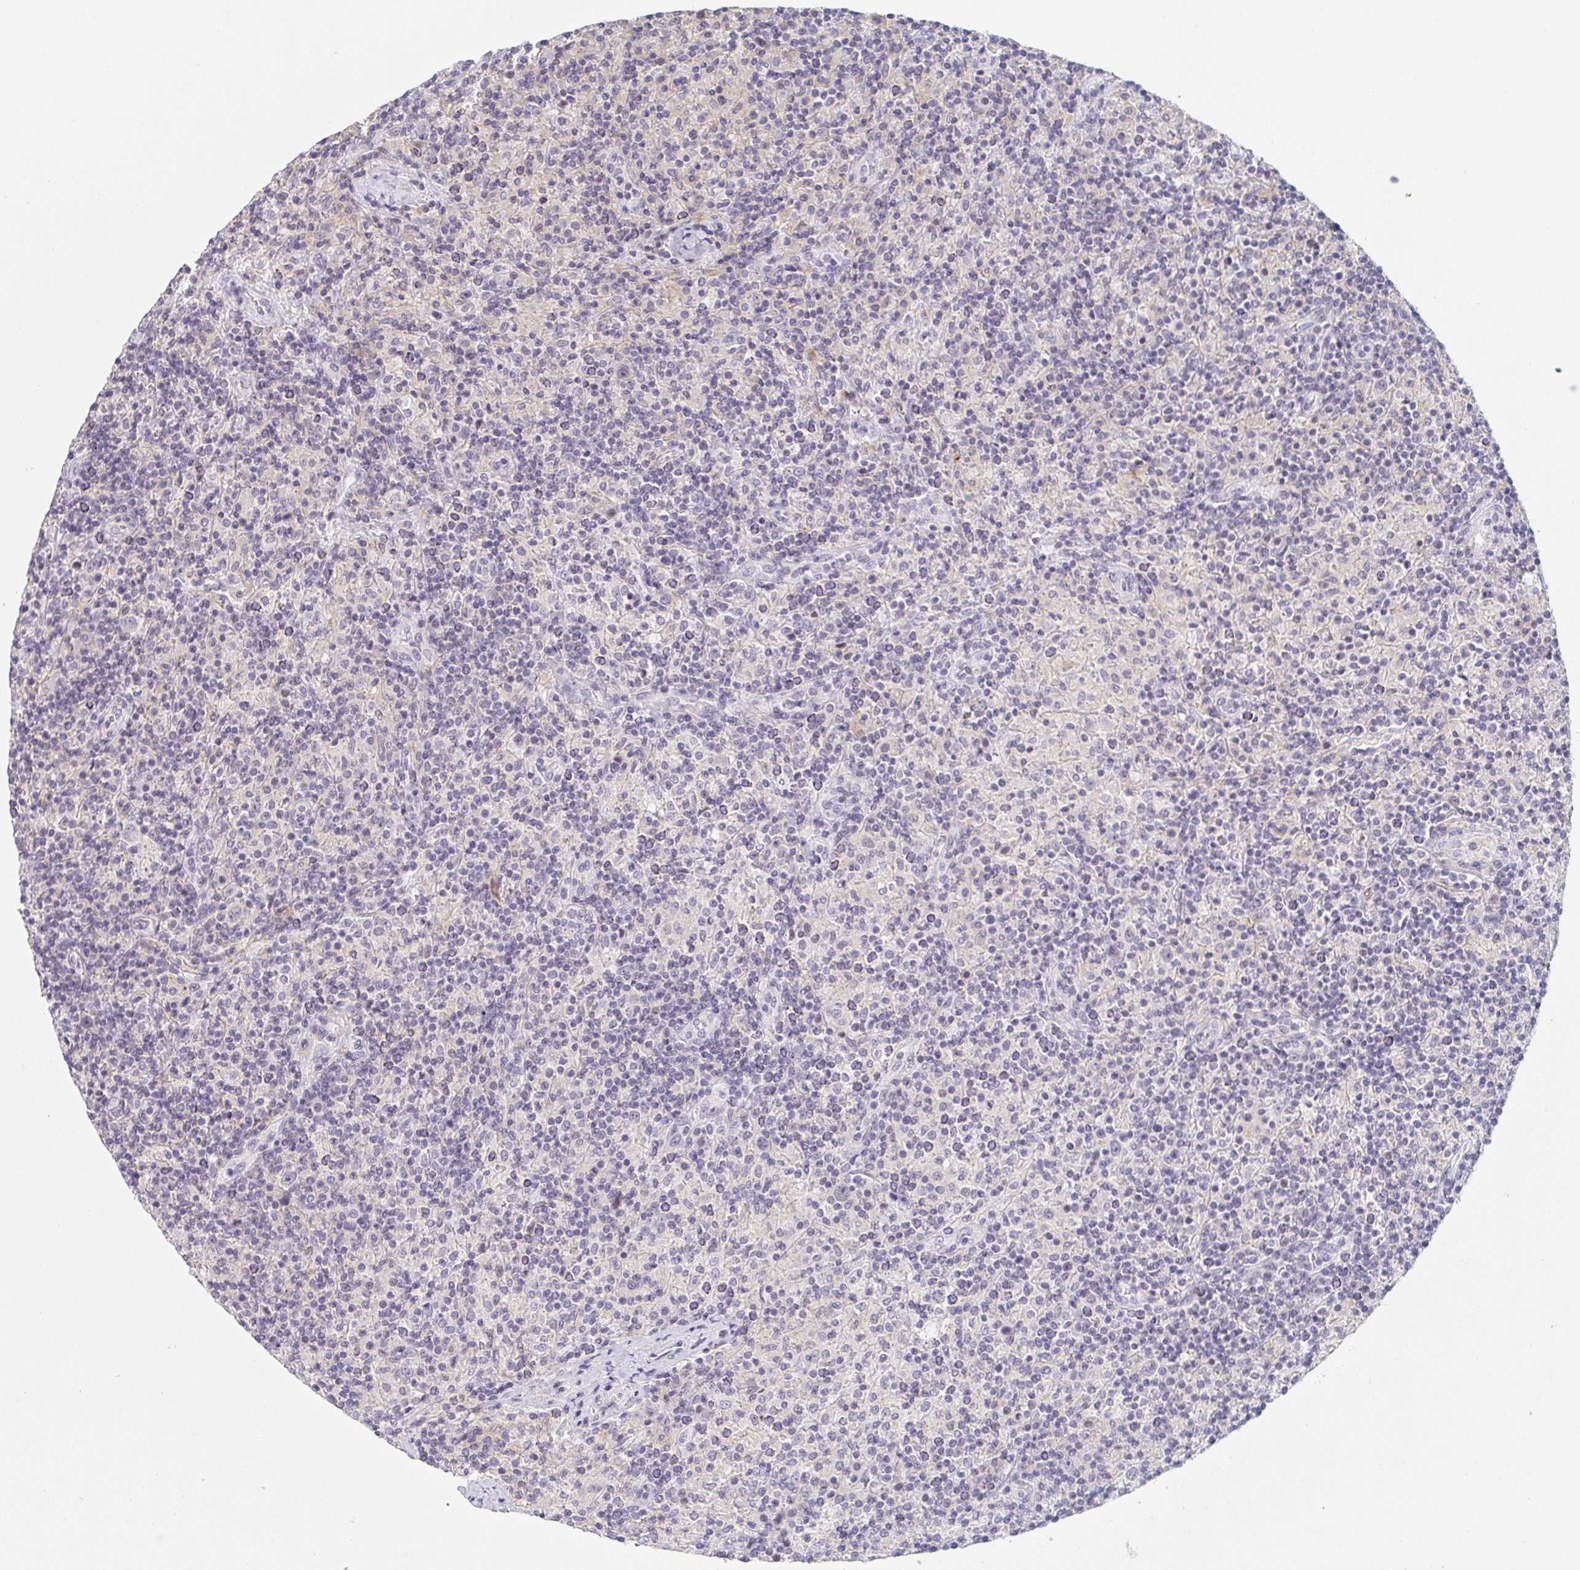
{"staining": {"intensity": "negative", "quantity": "none", "location": "none"}, "tissue": "lymphoma", "cell_type": "Tumor cells", "image_type": "cancer", "snomed": [{"axis": "morphology", "description": "Hodgkin's disease, NOS"}, {"axis": "topography", "description": "Lymph node"}], "caption": "The micrograph exhibits no significant staining in tumor cells of Hodgkin's disease.", "gene": "RHOV", "patient": {"sex": "male", "age": 70}}